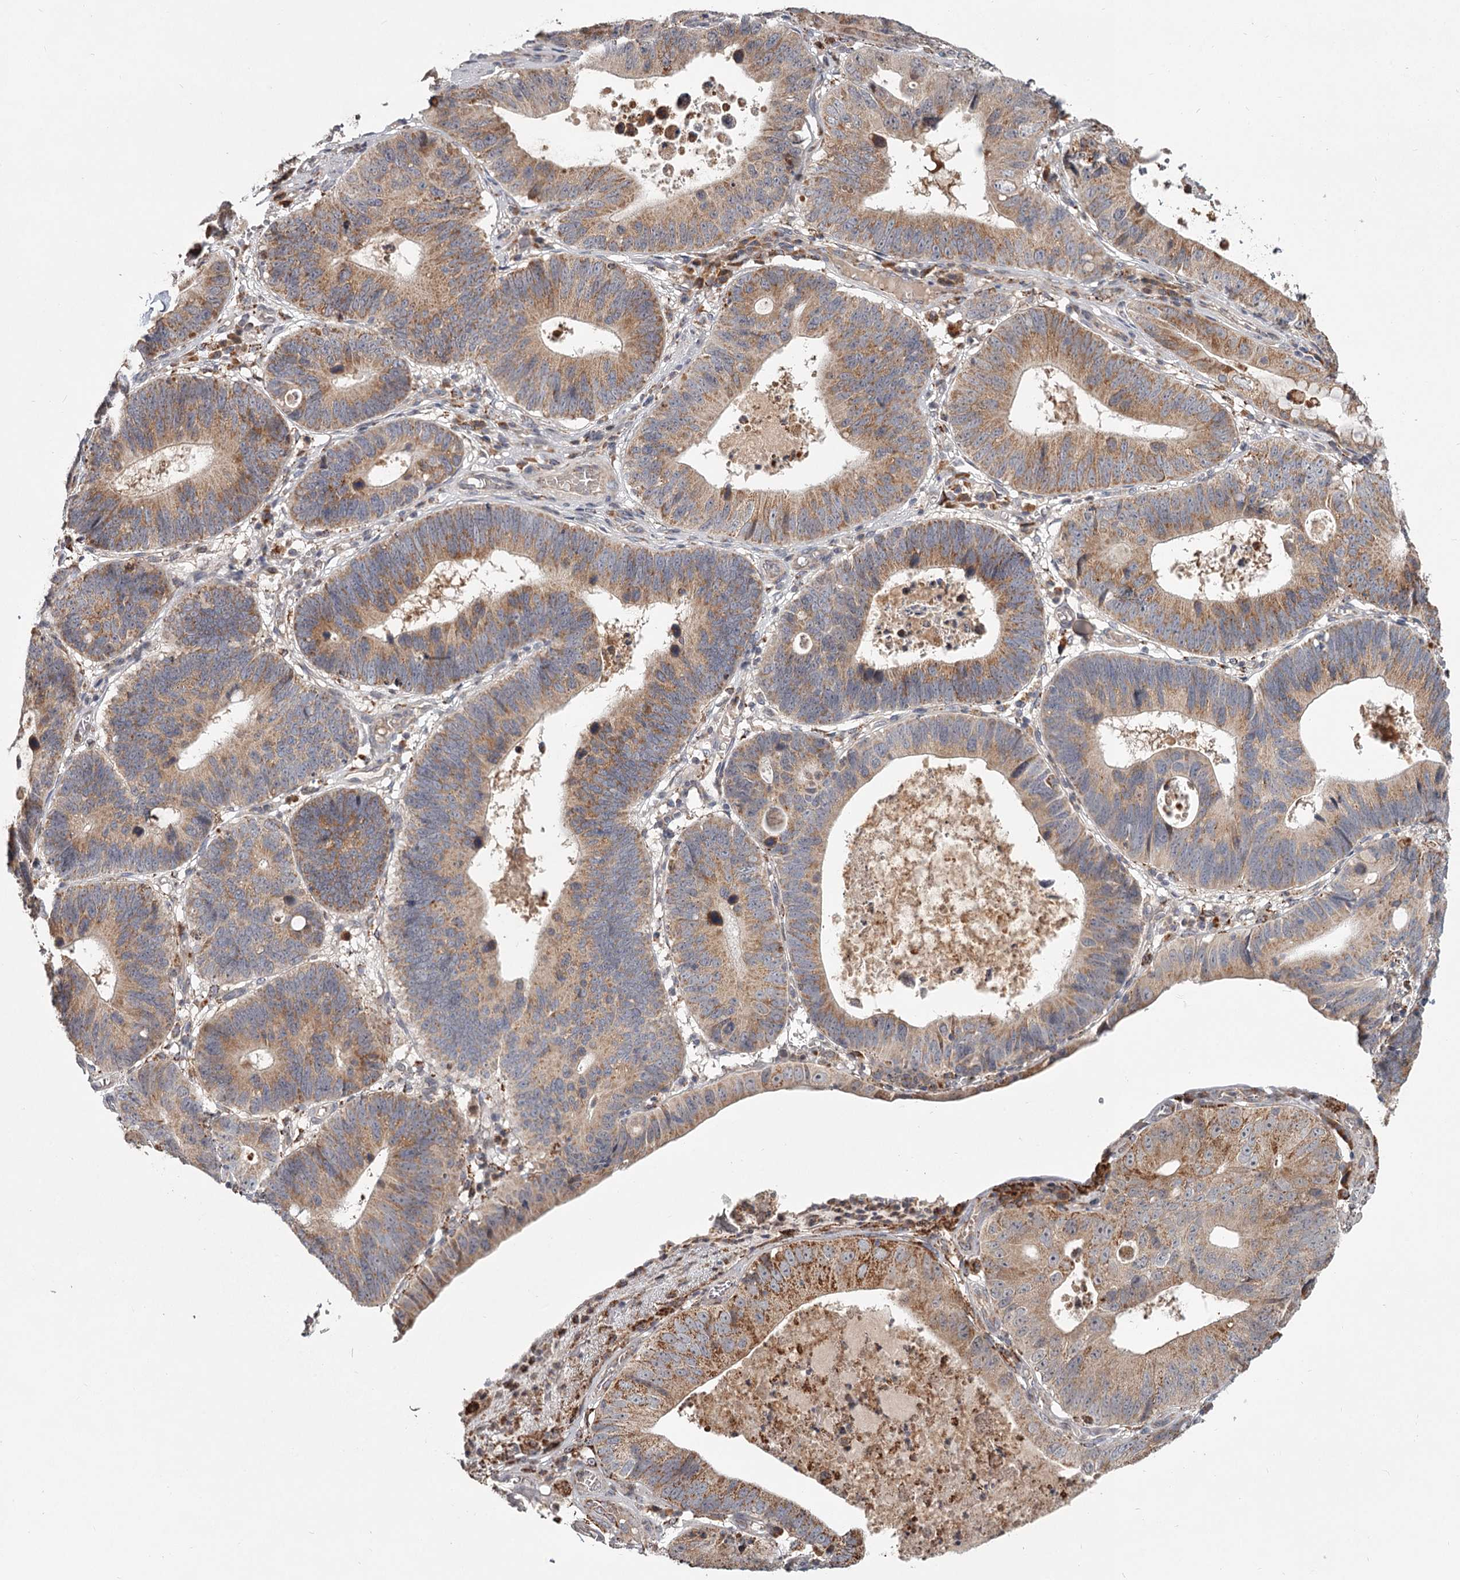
{"staining": {"intensity": "moderate", "quantity": ">75%", "location": "cytoplasmic/membranous"}, "tissue": "stomach cancer", "cell_type": "Tumor cells", "image_type": "cancer", "snomed": [{"axis": "morphology", "description": "Adenocarcinoma, NOS"}, {"axis": "topography", "description": "Stomach"}], "caption": "Human stomach adenocarcinoma stained for a protein (brown) displays moderate cytoplasmic/membranous positive positivity in about >75% of tumor cells.", "gene": "CDC123", "patient": {"sex": "male", "age": 59}}